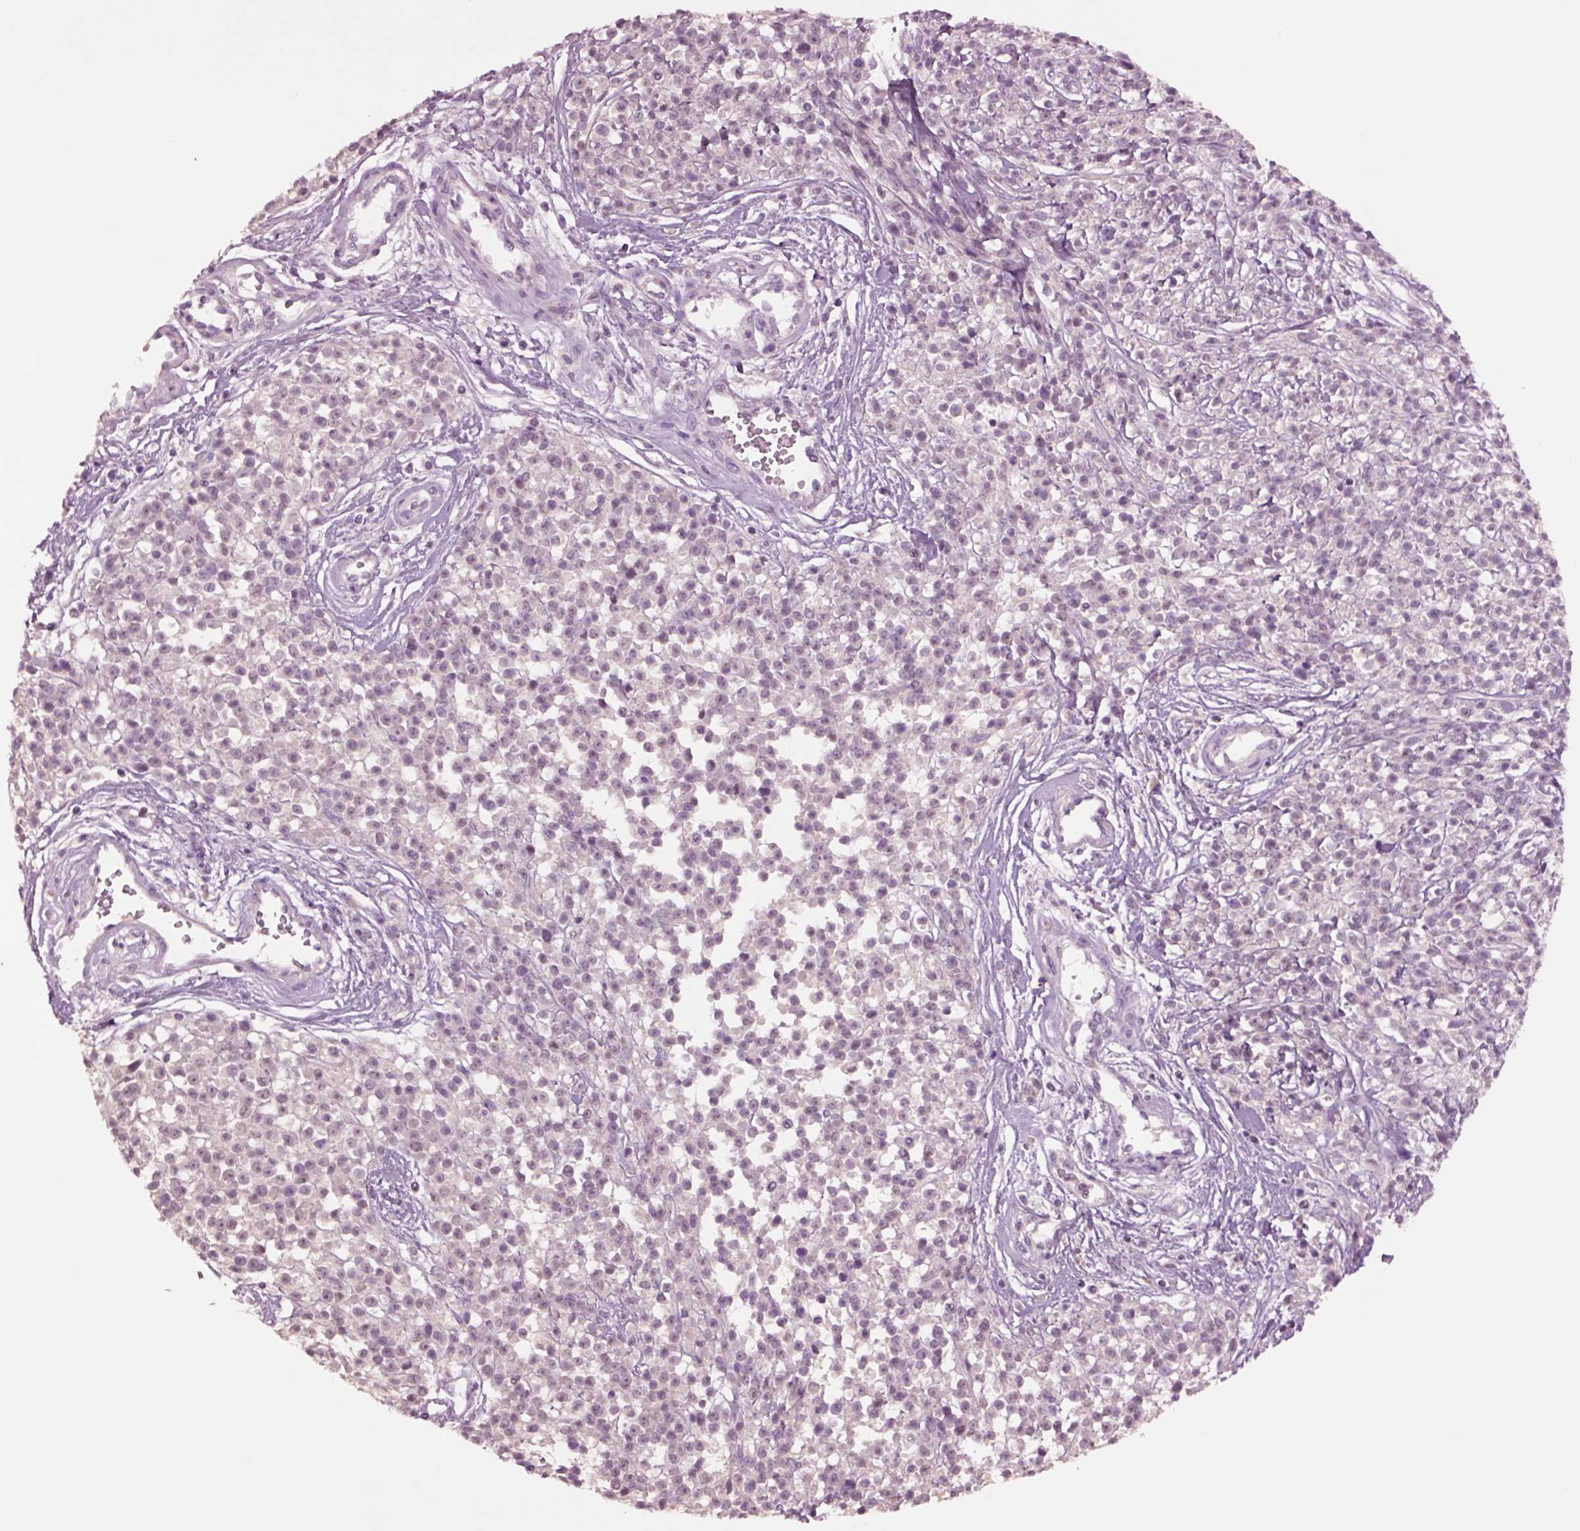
{"staining": {"intensity": "negative", "quantity": "none", "location": "none"}, "tissue": "melanoma", "cell_type": "Tumor cells", "image_type": "cancer", "snomed": [{"axis": "morphology", "description": "Malignant melanoma, NOS"}, {"axis": "topography", "description": "Skin"}, {"axis": "topography", "description": "Skin of trunk"}], "caption": "Immunohistochemical staining of human malignant melanoma displays no significant staining in tumor cells.", "gene": "CLPSL1", "patient": {"sex": "male", "age": 74}}